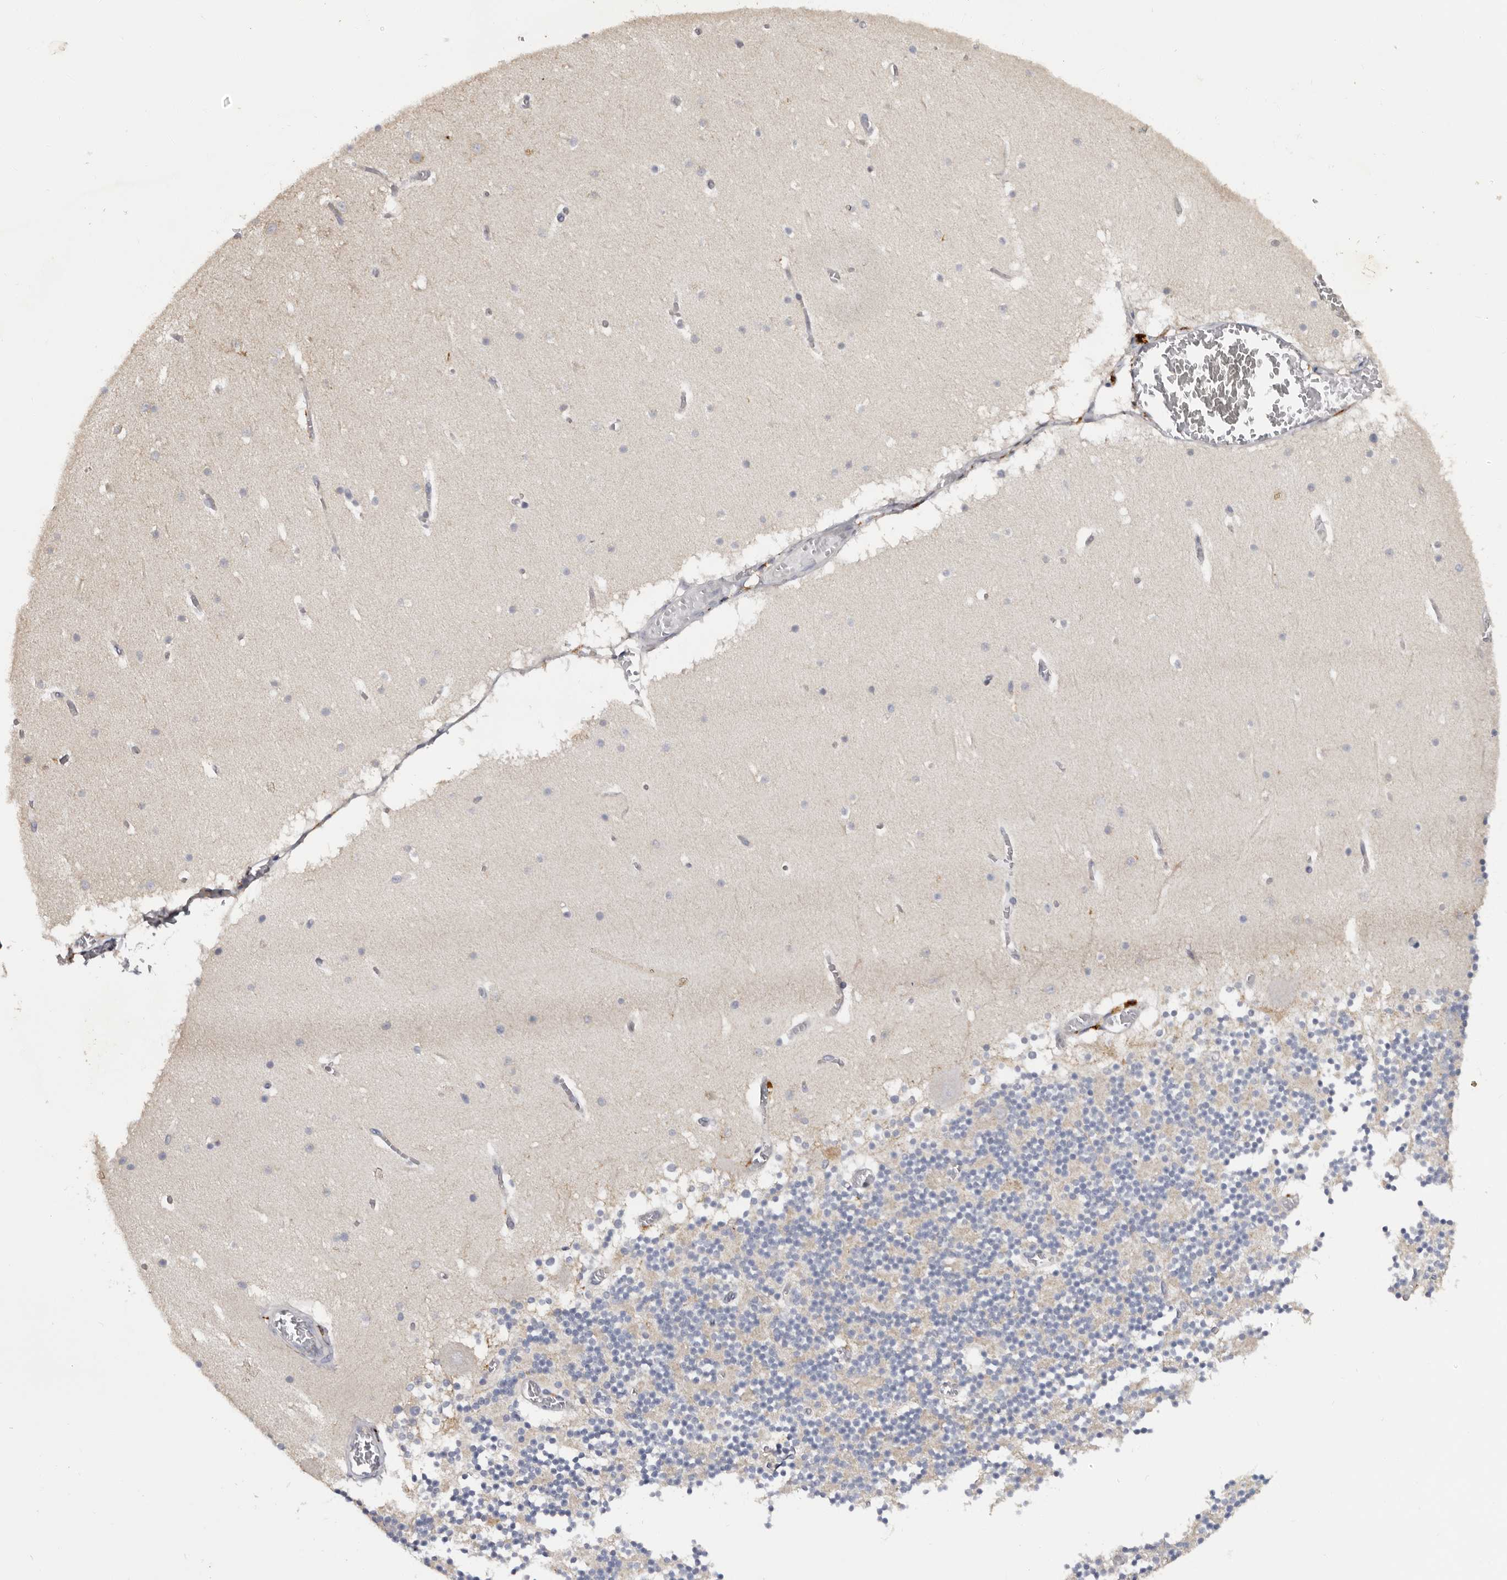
{"staining": {"intensity": "weak", "quantity": "25%-75%", "location": "cytoplasmic/membranous"}, "tissue": "cerebellum", "cell_type": "Cells in granular layer", "image_type": "normal", "snomed": [{"axis": "morphology", "description": "Normal tissue, NOS"}, {"axis": "topography", "description": "Cerebellum"}], "caption": "Immunohistochemical staining of unremarkable cerebellum reveals 25%-75% levels of weak cytoplasmic/membranous protein staining in about 25%-75% of cells in granular layer.", "gene": "DAP", "patient": {"sex": "female", "age": 28}}